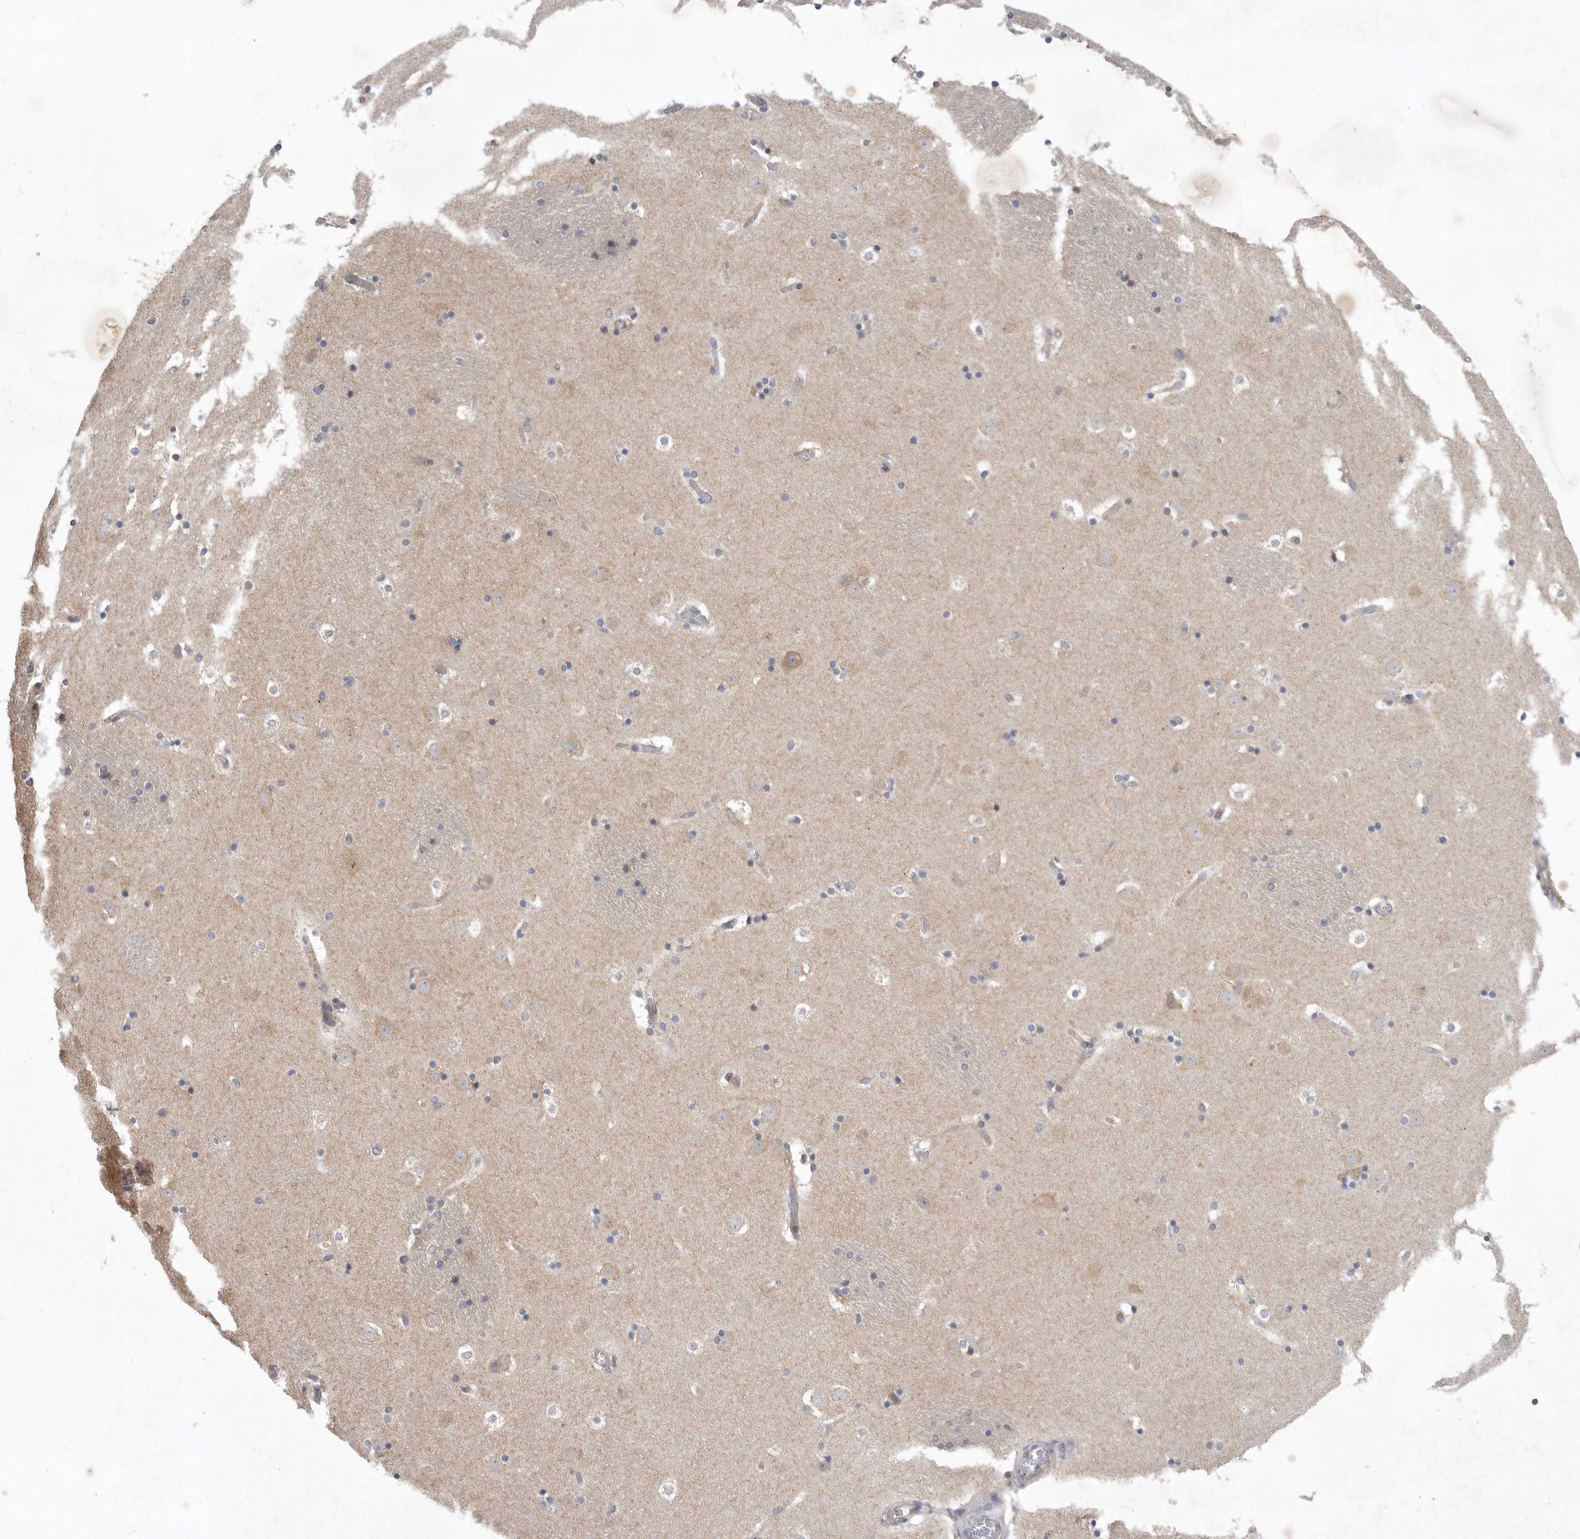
{"staining": {"intensity": "weak", "quantity": "<25%", "location": "cytoplasmic/membranous"}, "tissue": "caudate", "cell_type": "Glial cells", "image_type": "normal", "snomed": [{"axis": "morphology", "description": "Normal tissue, NOS"}, {"axis": "topography", "description": "Lateral ventricle wall"}], "caption": "The micrograph demonstrates no significant expression in glial cells of caudate. The staining was performed using DAB to visualize the protein expression in brown, while the nuclei were stained in blue with hematoxylin (Magnification: 20x).", "gene": "C1orf109", "patient": {"sex": "male", "age": 45}}